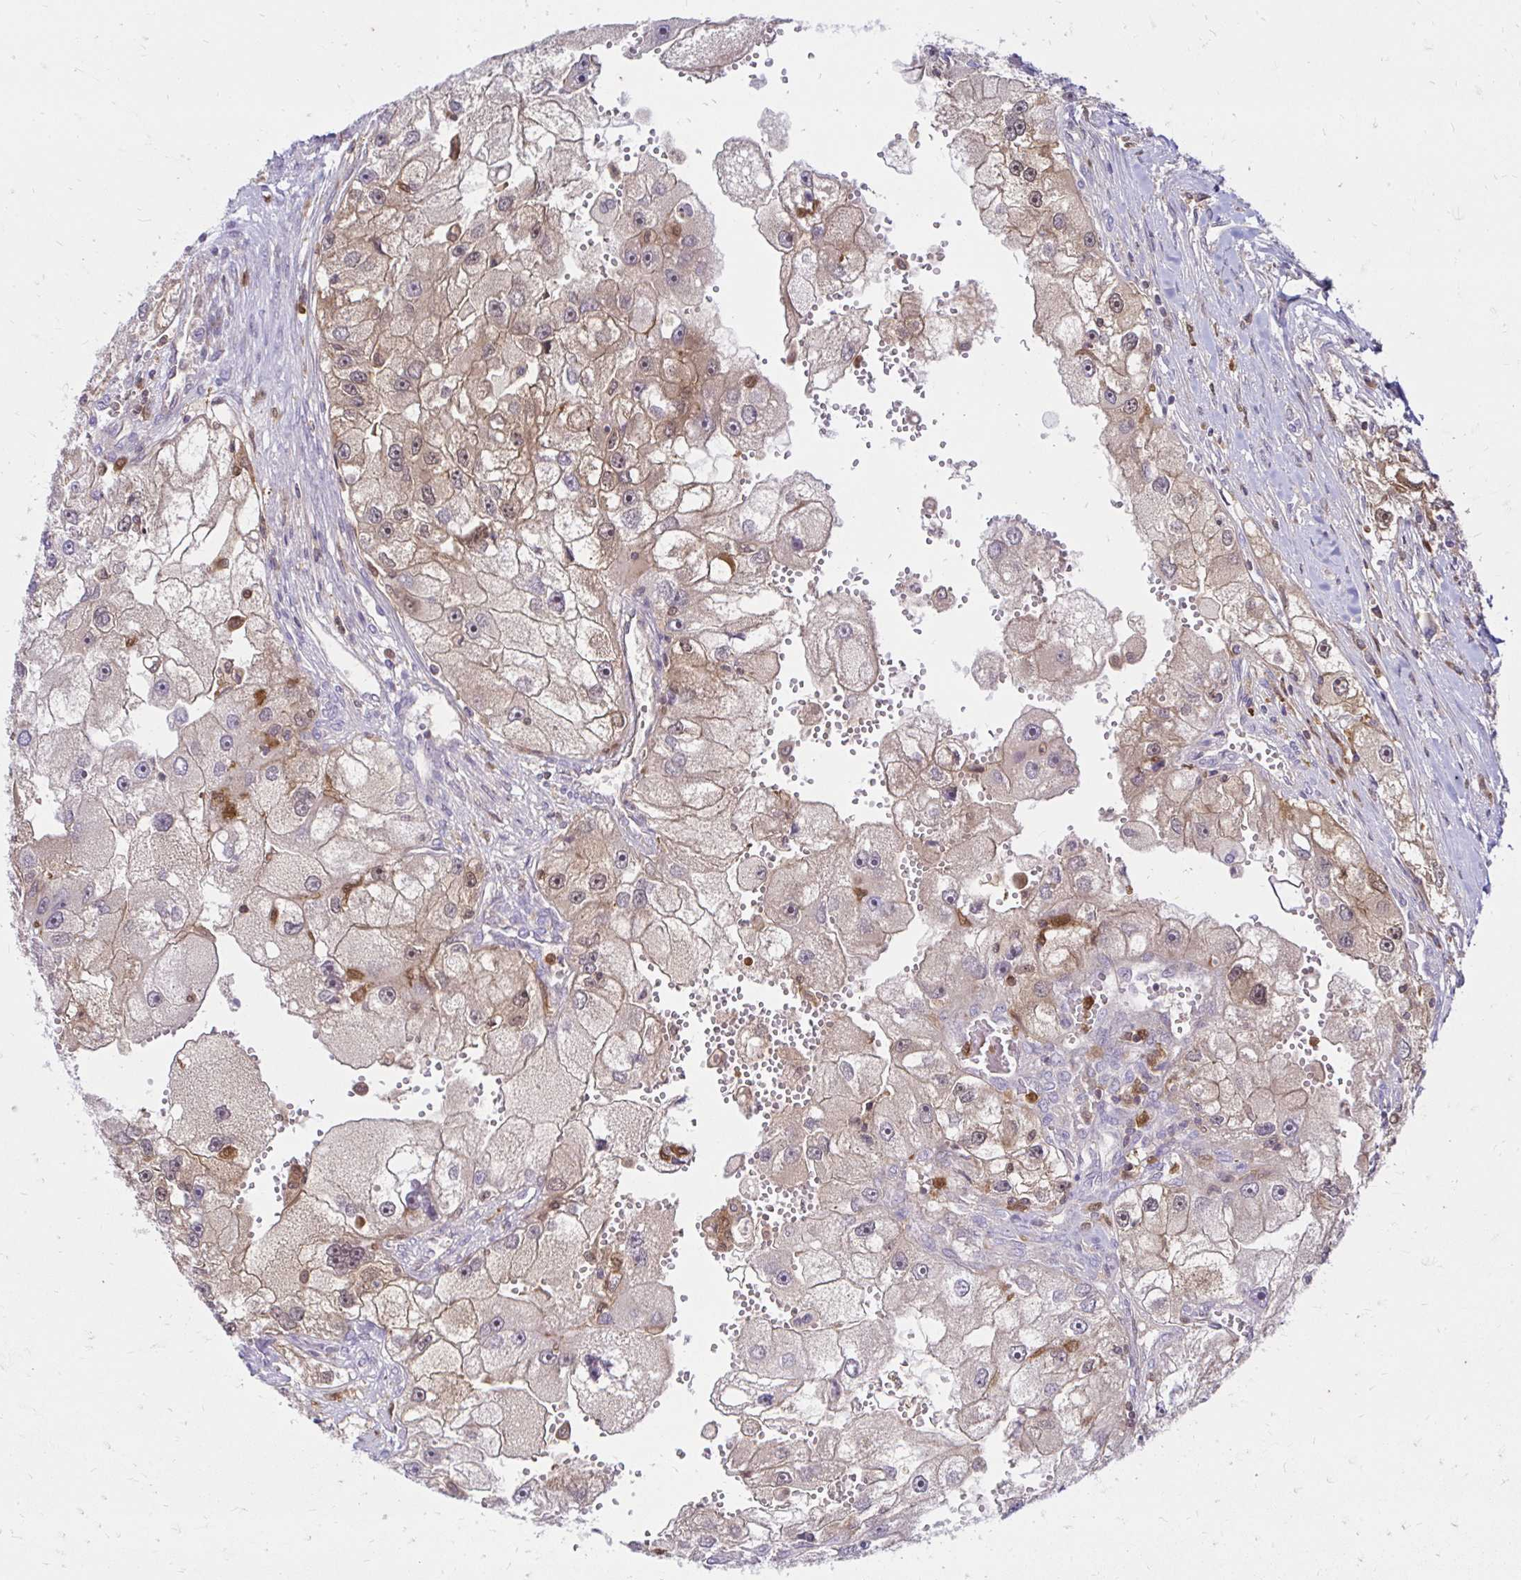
{"staining": {"intensity": "weak", "quantity": ">75%", "location": "cytoplasmic/membranous,nuclear"}, "tissue": "renal cancer", "cell_type": "Tumor cells", "image_type": "cancer", "snomed": [{"axis": "morphology", "description": "Adenocarcinoma, NOS"}, {"axis": "topography", "description": "Kidney"}], "caption": "A histopathology image of human adenocarcinoma (renal) stained for a protein exhibits weak cytoplasmic/membranous and nuclear brown staining in tumor cells. Nuclei are stained in blue.", "gene": "PYCARD", "patient": {"sex": "male", "age": 63}}